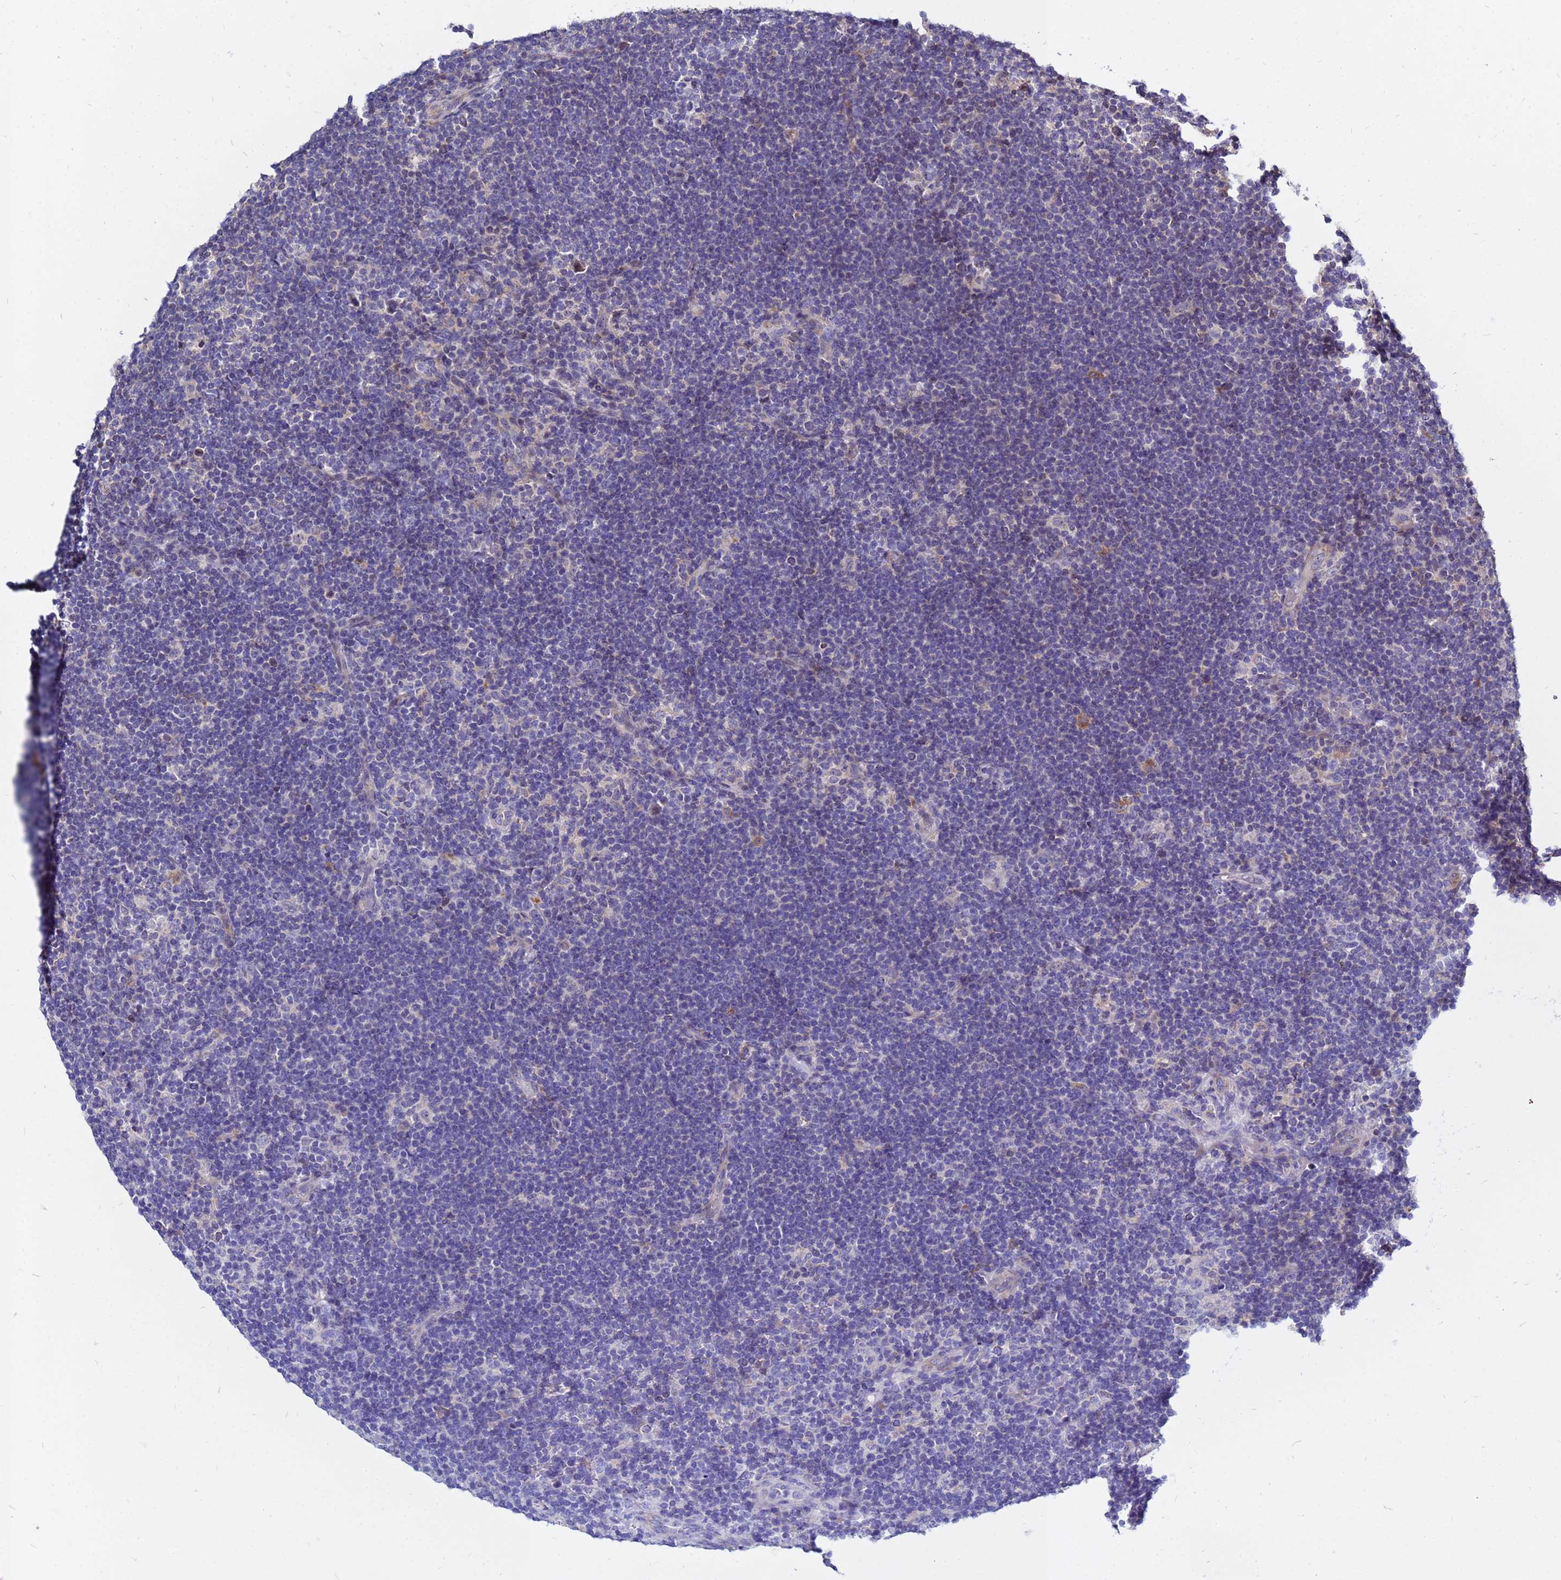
{"staining": {"intensity": "negative", "quantity": "none", "location": "none"}, "tissue": "lymphoma", "cell_type": "Tumor cells", "image_type": "cancer", "snomed": [{"axis": "morphology", "description": "Hodgkin's disease, NOS"}, {"axis": "topography", "description": "Lymph node"}], "caption": "Tumor cells show no significant protein staining in Hodgkin's disease. The staining is performed using DAB brown chromogen with nuclei counter-stained in using hematoxylin.", "gene": "MOB2", "patient": {"sex": "female", "age": 57}}